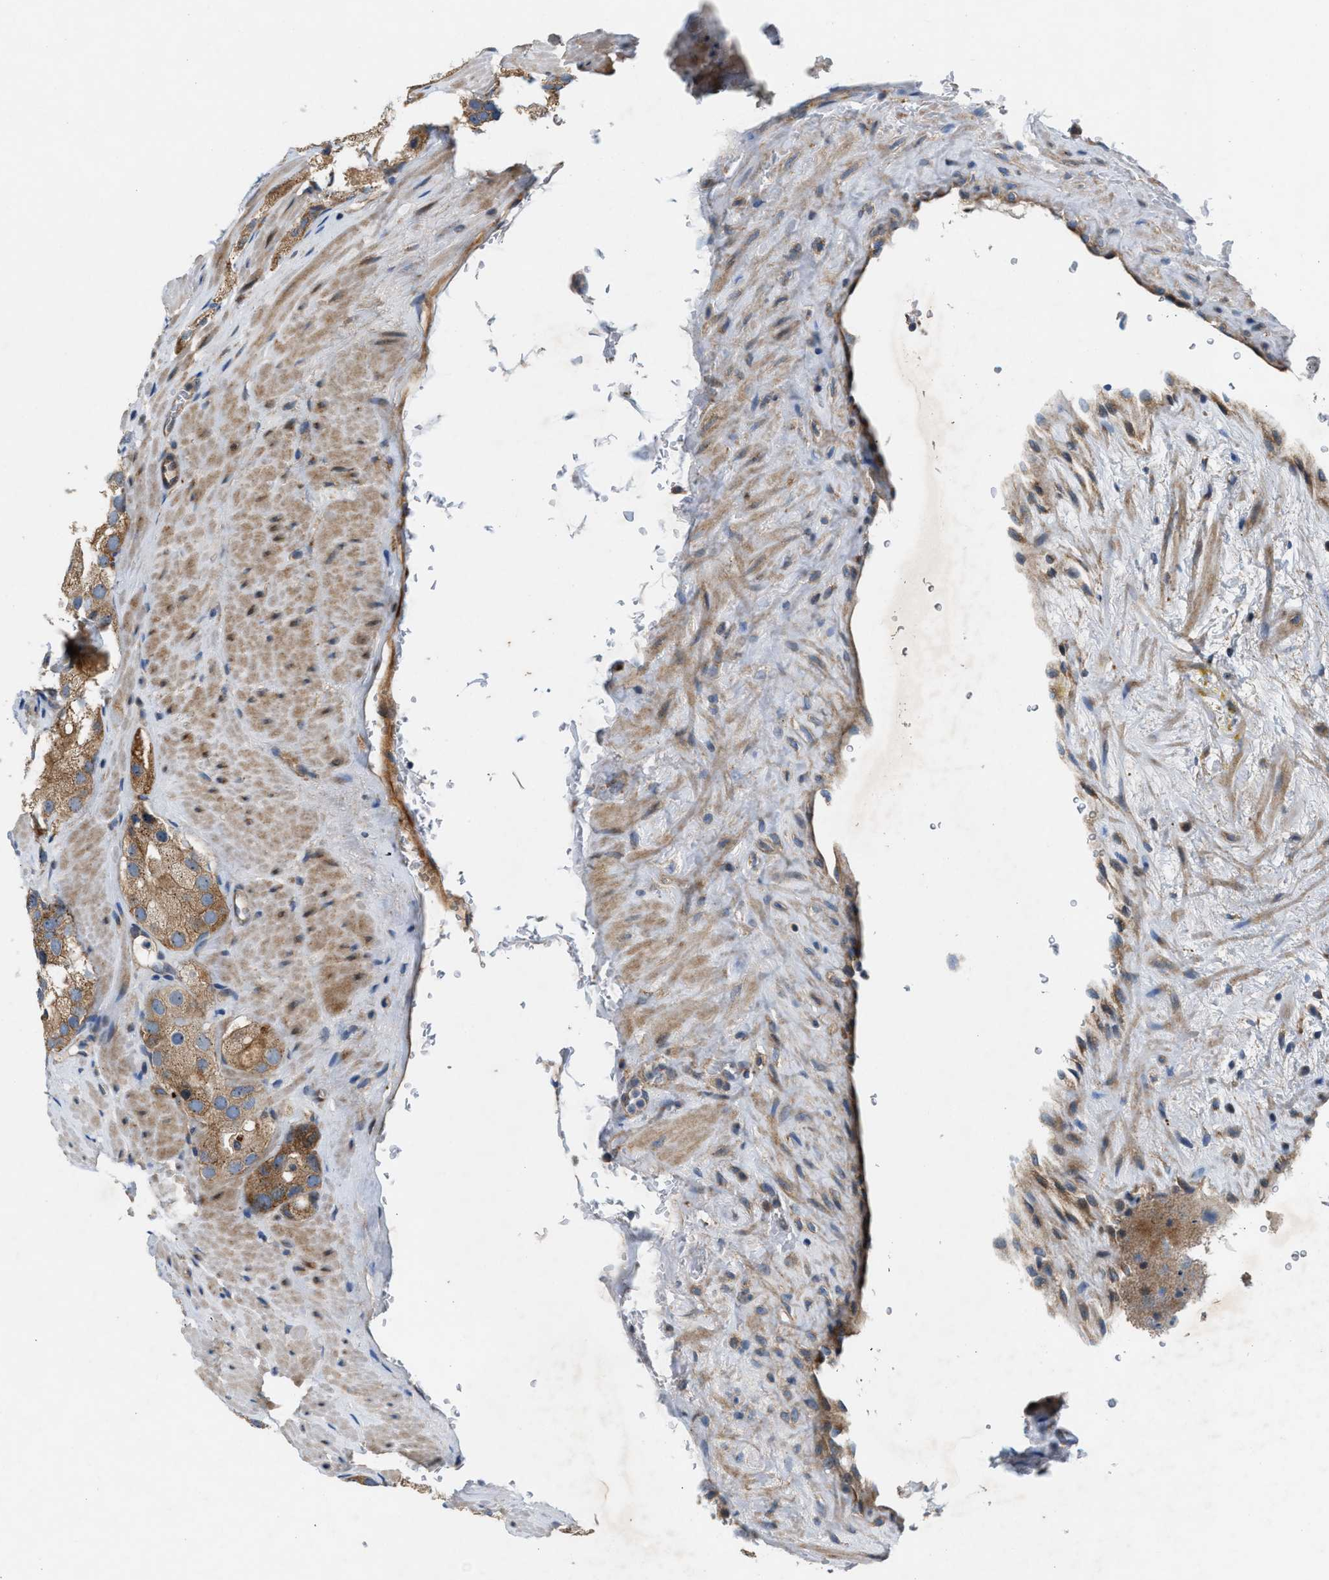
{"staining": {"intensity": "moderate", "quantity": ">75%", "location": "cytoplasmic/membranous"}, "tissue": "prostate cancer", "cell_type": "Tumor cells", "image_type": "cancer", "snomed": [{"axis": "morphology", "description": "Adenocarcinoma, High grade"}, {"axis": "topography", "description": "Prostate"}], "caption": "Adenocarcinoma (high-grade) (prostate) stained with immunohistochemistry (IHC) displays moderate cytoplasmic/membranous positivity in approximately >75% of tumor cells.", "gene": "CYB5D1", "patient": {"sex": "male", "age": 63}}